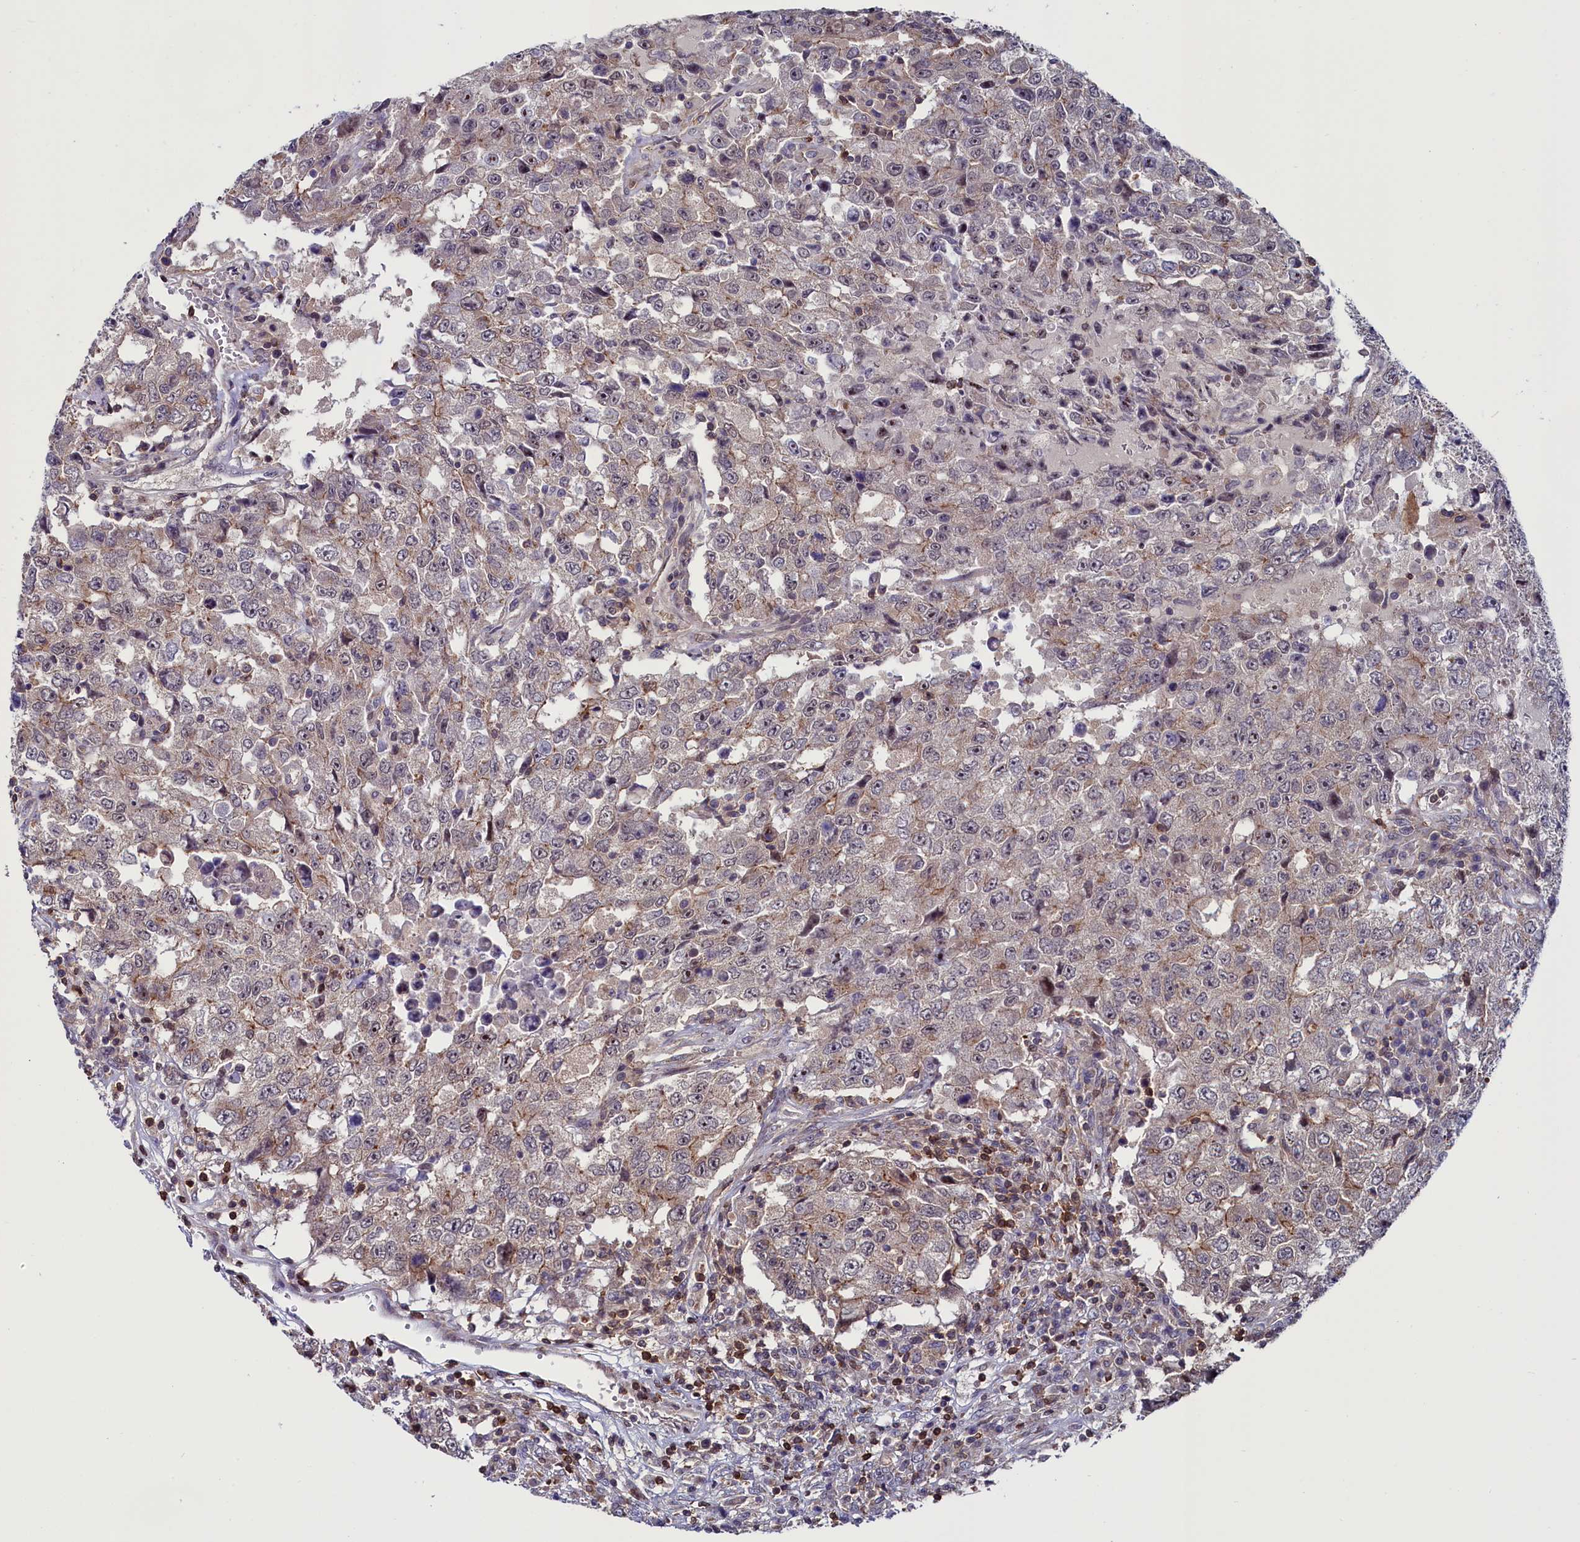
{"staining": {"intensity": "weak", "quantity": "<25%", "location": "cytoplasmic/membranous"}, "tissue": "testis cancer", "cell_type": "Tumor cells", "image_type": "cancer", "snomed": [{"axis": "morphology", "description": "Carcinoma, Embryonal, NOS"}, {"axis": "topography", "description": "Testis"}], "caption": "A histopathology image of testis cancer stained for a protein displays no brown staining in tumor cells.", "gene": "CIAPIN1", "patient": {"sex": "male", "age": 26}}